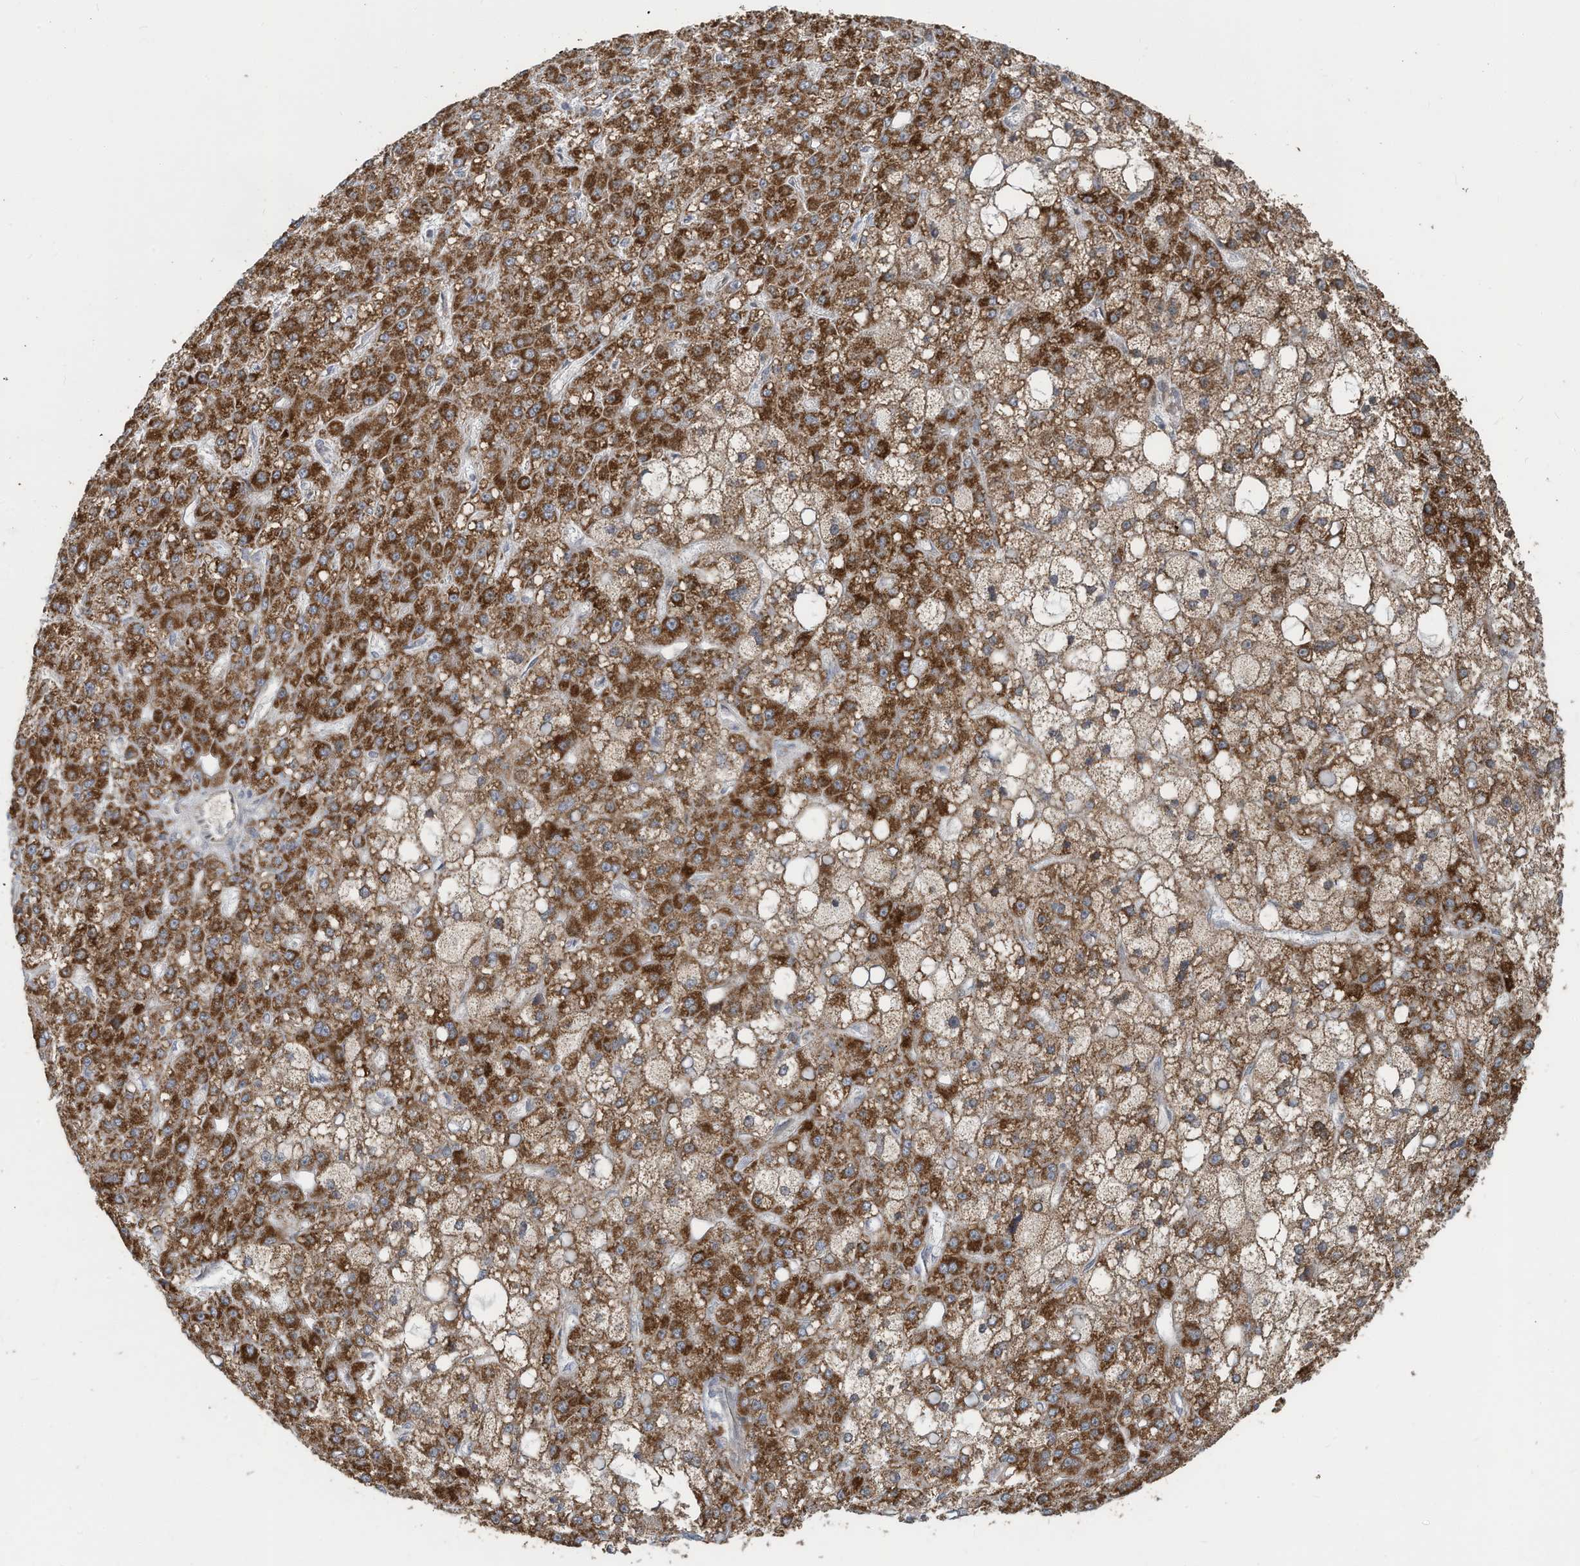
{"staining": {"intensity": "strong", "quantity": ">75%", "location": "cytoplasmic/membranous"}, "tissue": "liver cancer", "cell_type": "Tumor cells", "image_type": "cancer", "snomed": [{"axis": "morphology", "description": "Carcinoma, Hepatocellular, NOS"}, {"axis": "topography", "description": "Liver"}], "caption": "Hepatocellular carcinoma (liver) tissue demonstrates strong cytoplasmic/membranous positivity in about >75% of tumor cells", "gene": "ERI2", "patient": {"sex": "male", "age": 67}}